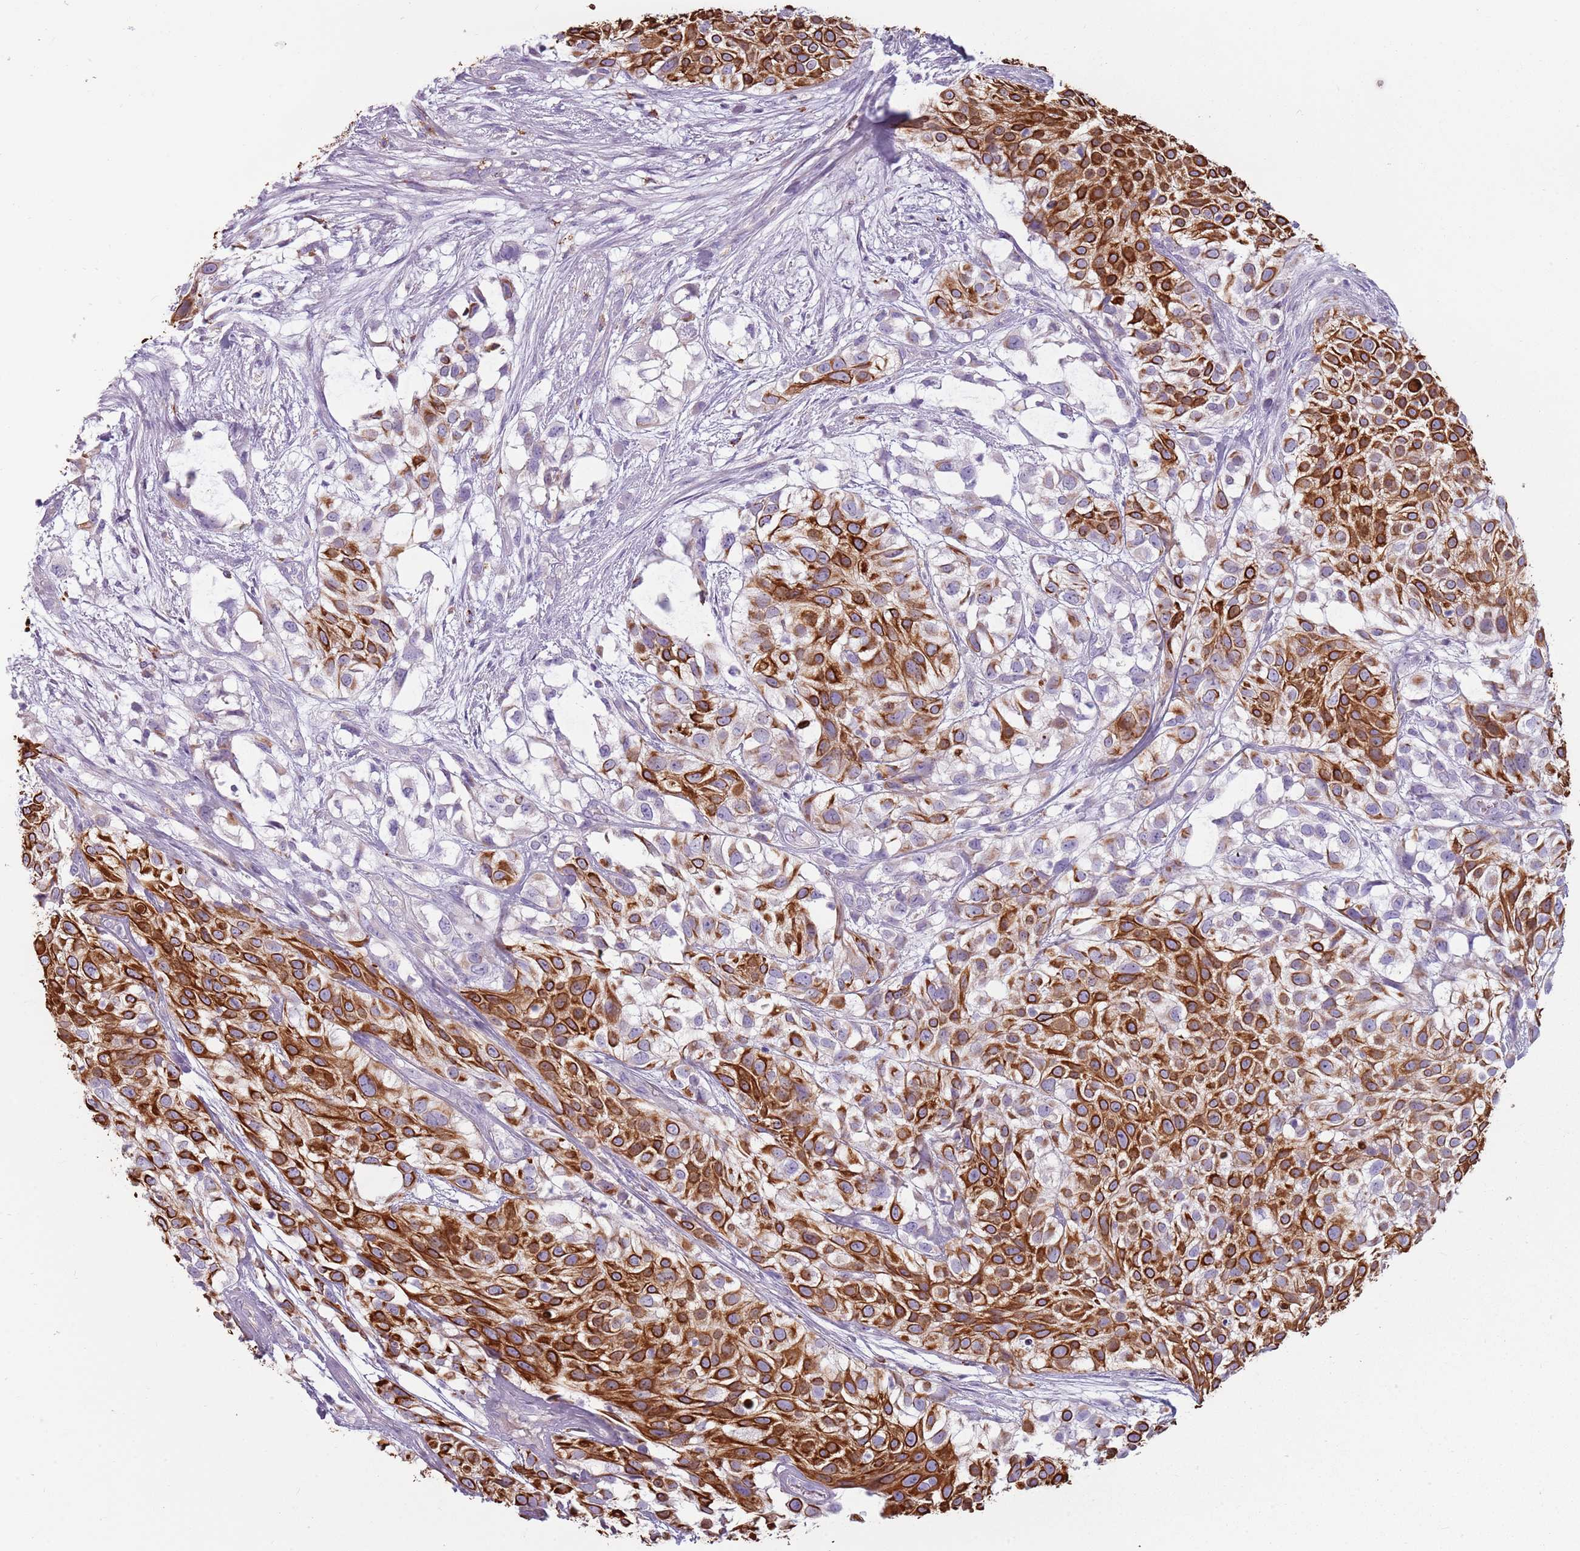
{"staining": {"intensity": "strong", "quantity": ">75%", "location": "cytoplasmic/membranous"}, "tissue": "urothelial cancer", "cell_type": "Tumor cells", "image_type": "cancer", "snomed": [{"axis": "morphology", "description": "Urothelial carcinoma, High grade"}, {"axis": "topography", "description": "Urinary bladder"}], "caption": "High-grade urothelial carcinoma stained with DAB immunohistochemistry (IHC) shows high levels of strong cytoplasmic/membranous expression in approximately >75% of tumor cells.", "gene": "NWD2", "patient": {"sex": "male", "age": 56}}